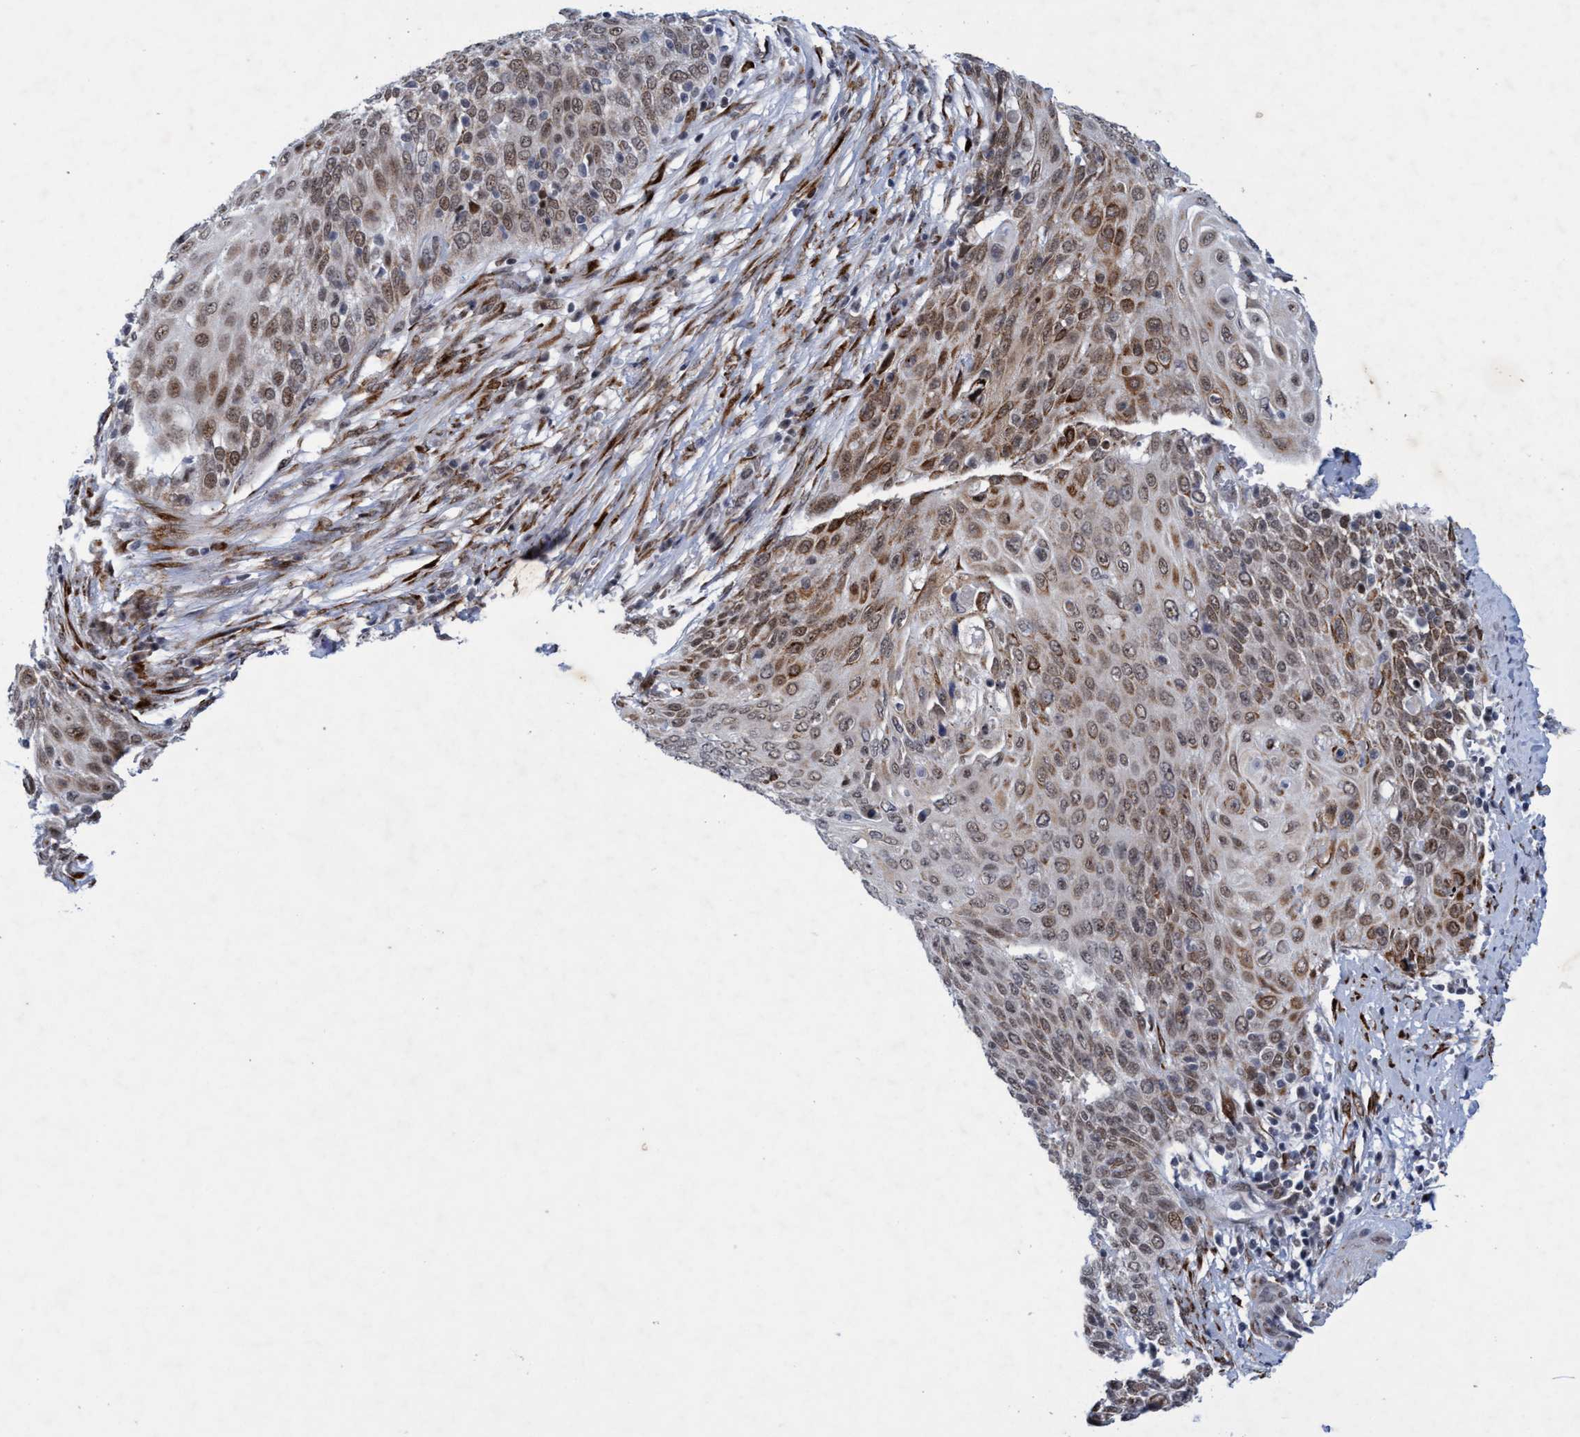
{"staining": {"intensity": "weak", "quantity": ">75%", "location": "cytoplasmic/membranous,nuclear"}, "tissue": "cervical cancer", "cell_type": "Tumor cells", "image_type": "cancer", "snomed": [{"axis": "morphology", "description": "Squamous cell carcinoma, NOS"}, {"axis": "topography", "description": "Cervix"}], "caption": "Cervical cancer (squamous cell carcinoma) tissue exhibits weak cytoplasmic/membranous and nuclear expression in about >75% of tumor cells, visualized by immunohistochemistry.", "gene": "GLT6D1", "patient": {"sex": "female", "age": 39}}